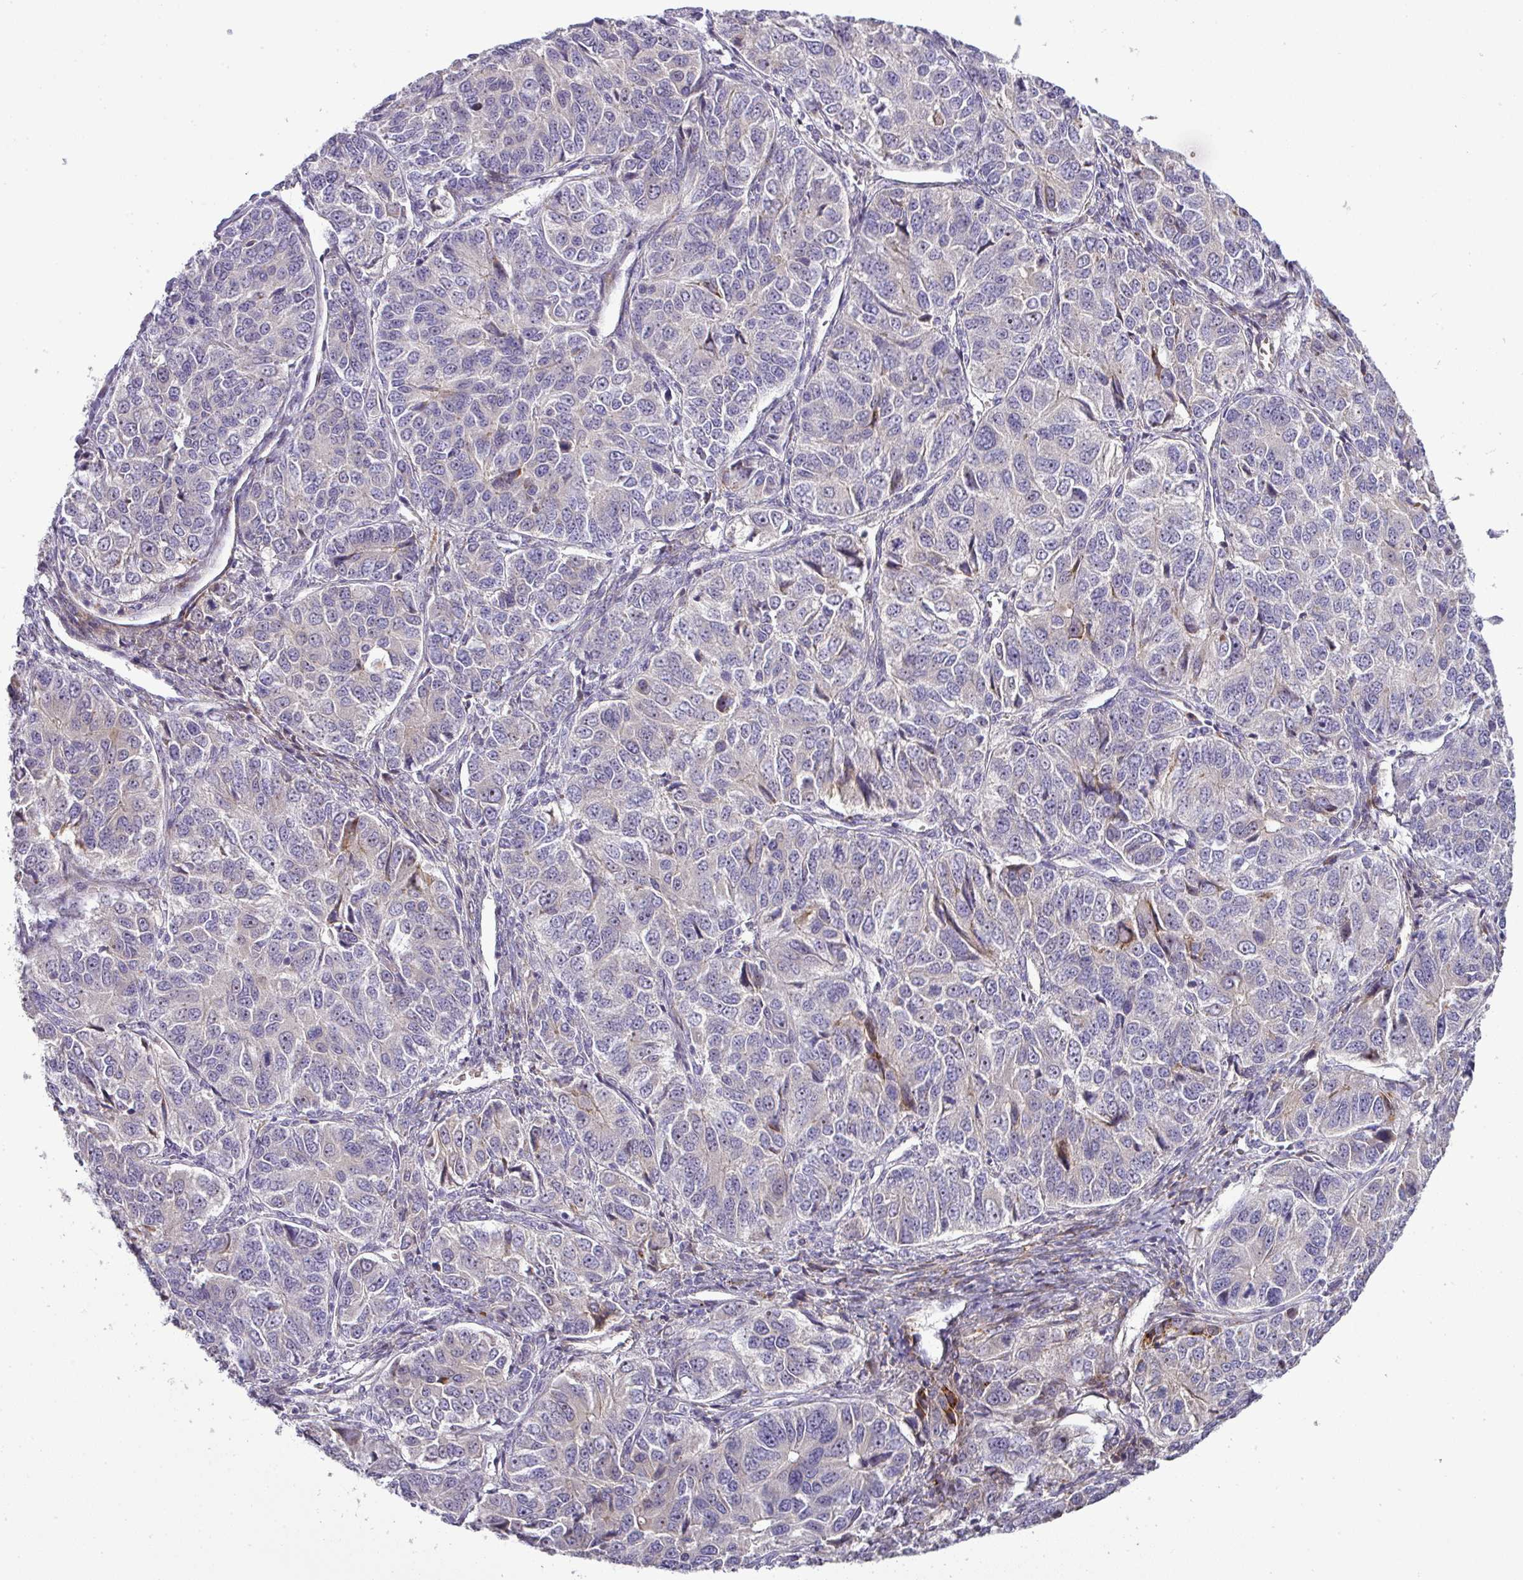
{"staining": {"intensity": "negative", "quantity": "none", "location": "none"}, "tissue": "ovarian cancer", "cell_type": "Tumor cells", "image_type": "cancer", "snomed": [{"axis": "morphology", "description": "Carcinoma, endometroid"}, {"axis": "topography", "description": "Ovary"}], "caption": "DAB immunohistochemical staining of human ovarian endometroid carcinoma demonstrates no significant expression in tumor cells.", "gene": "ATP6V1F", "patient": {"sex": "female", "age": 51}}